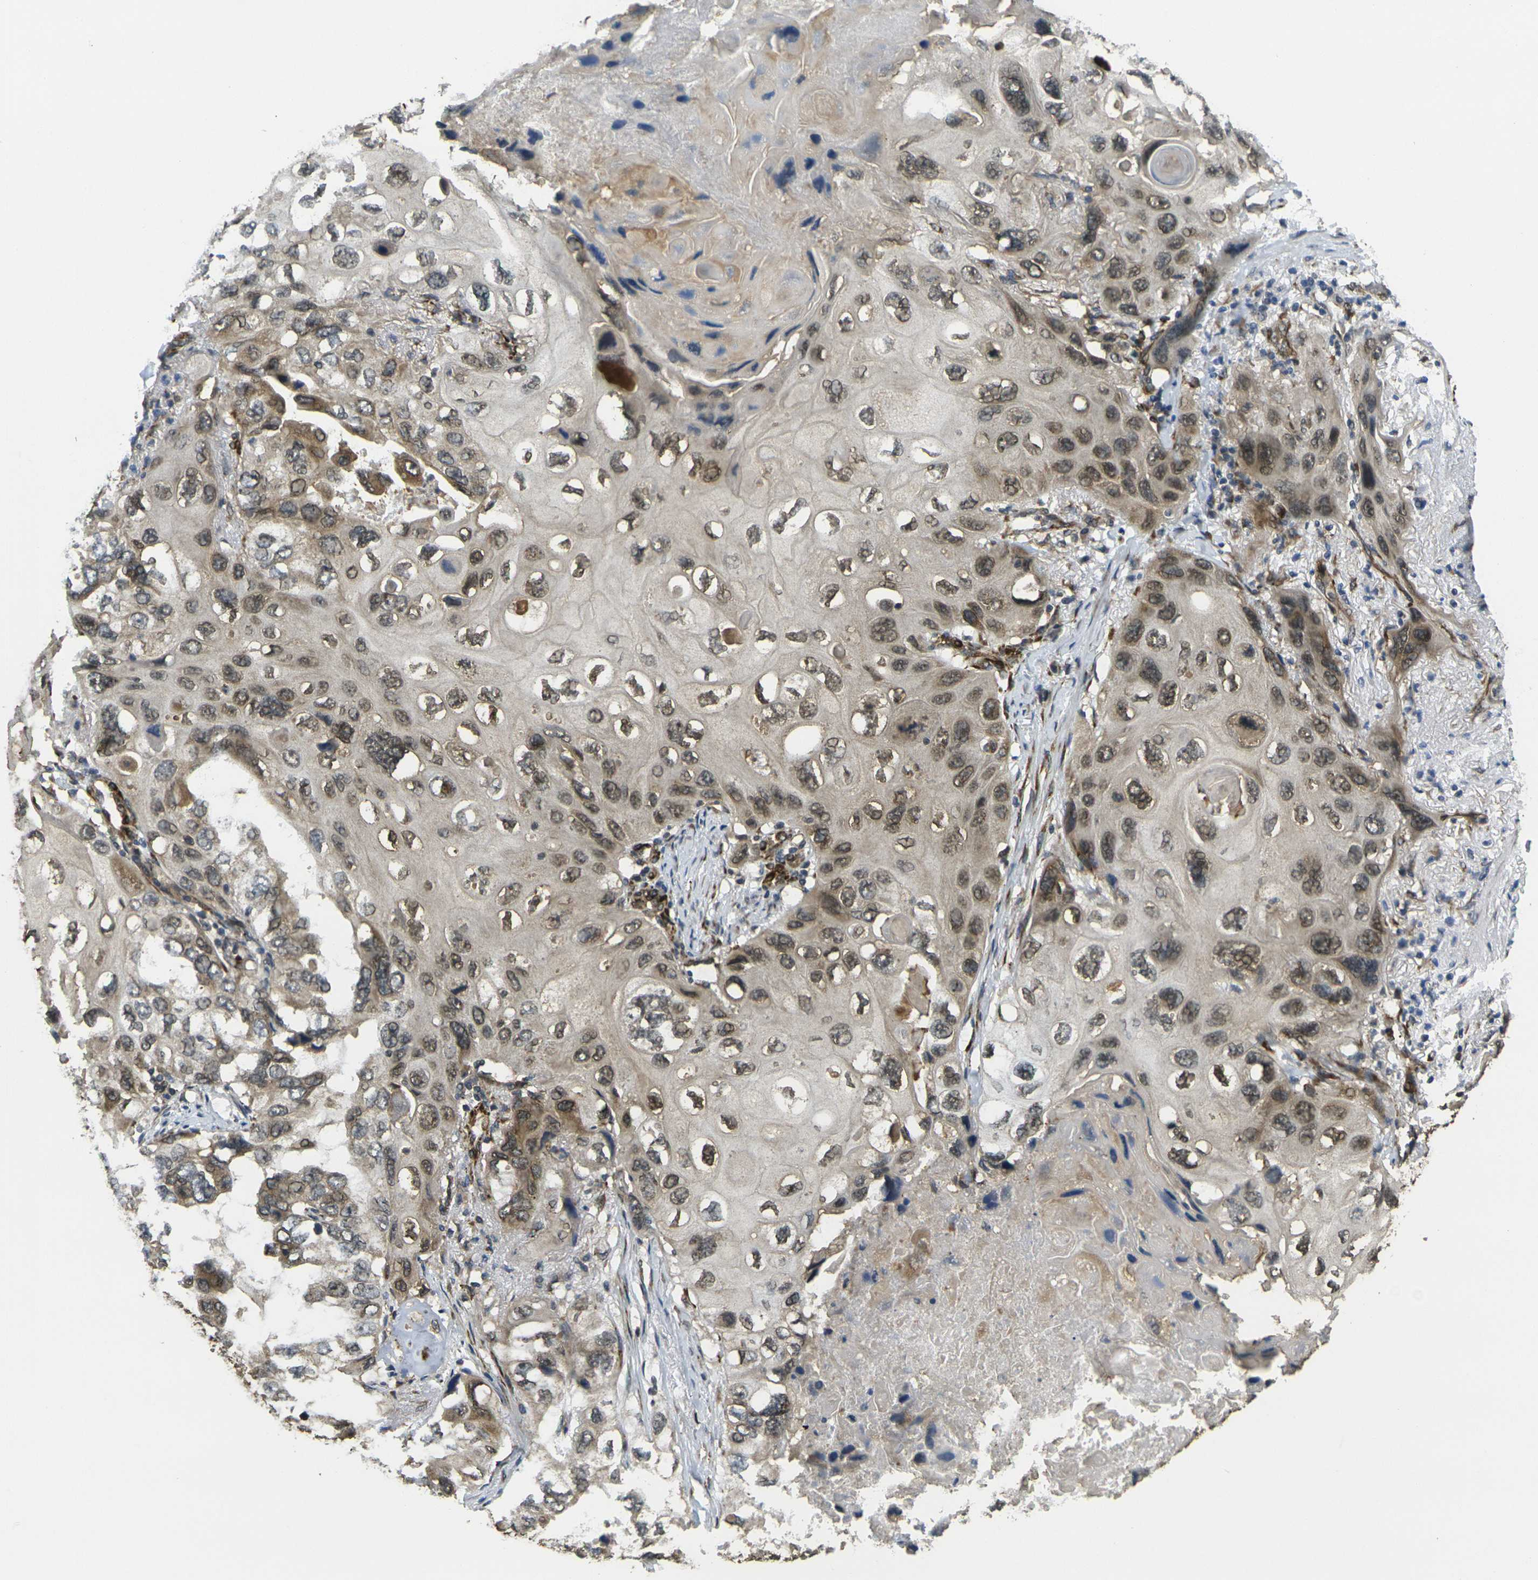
{"staining": {"intensity": "weak", "quantity": "25%-75%", "location": "cytoplasmic/membranous,nuclear"}, "tissue": "lung cancer", "cell_type": "Tumor cells", "image_type": "cancer", "snomed": [{"axis": "morphology", "description": "Squamous cell carcinoma, NOS"}, {"axis": "topography", "description": "Lung"}], "caption": "Protein staining by immunohistochemistry (IHC) shows weak cytoplasmic/membranous and nuclear staining in approximately 25%-75% of tumor cells in lung cancer.", "gene": "FUT11", "patient": {"sex": "female", "age": 73}}